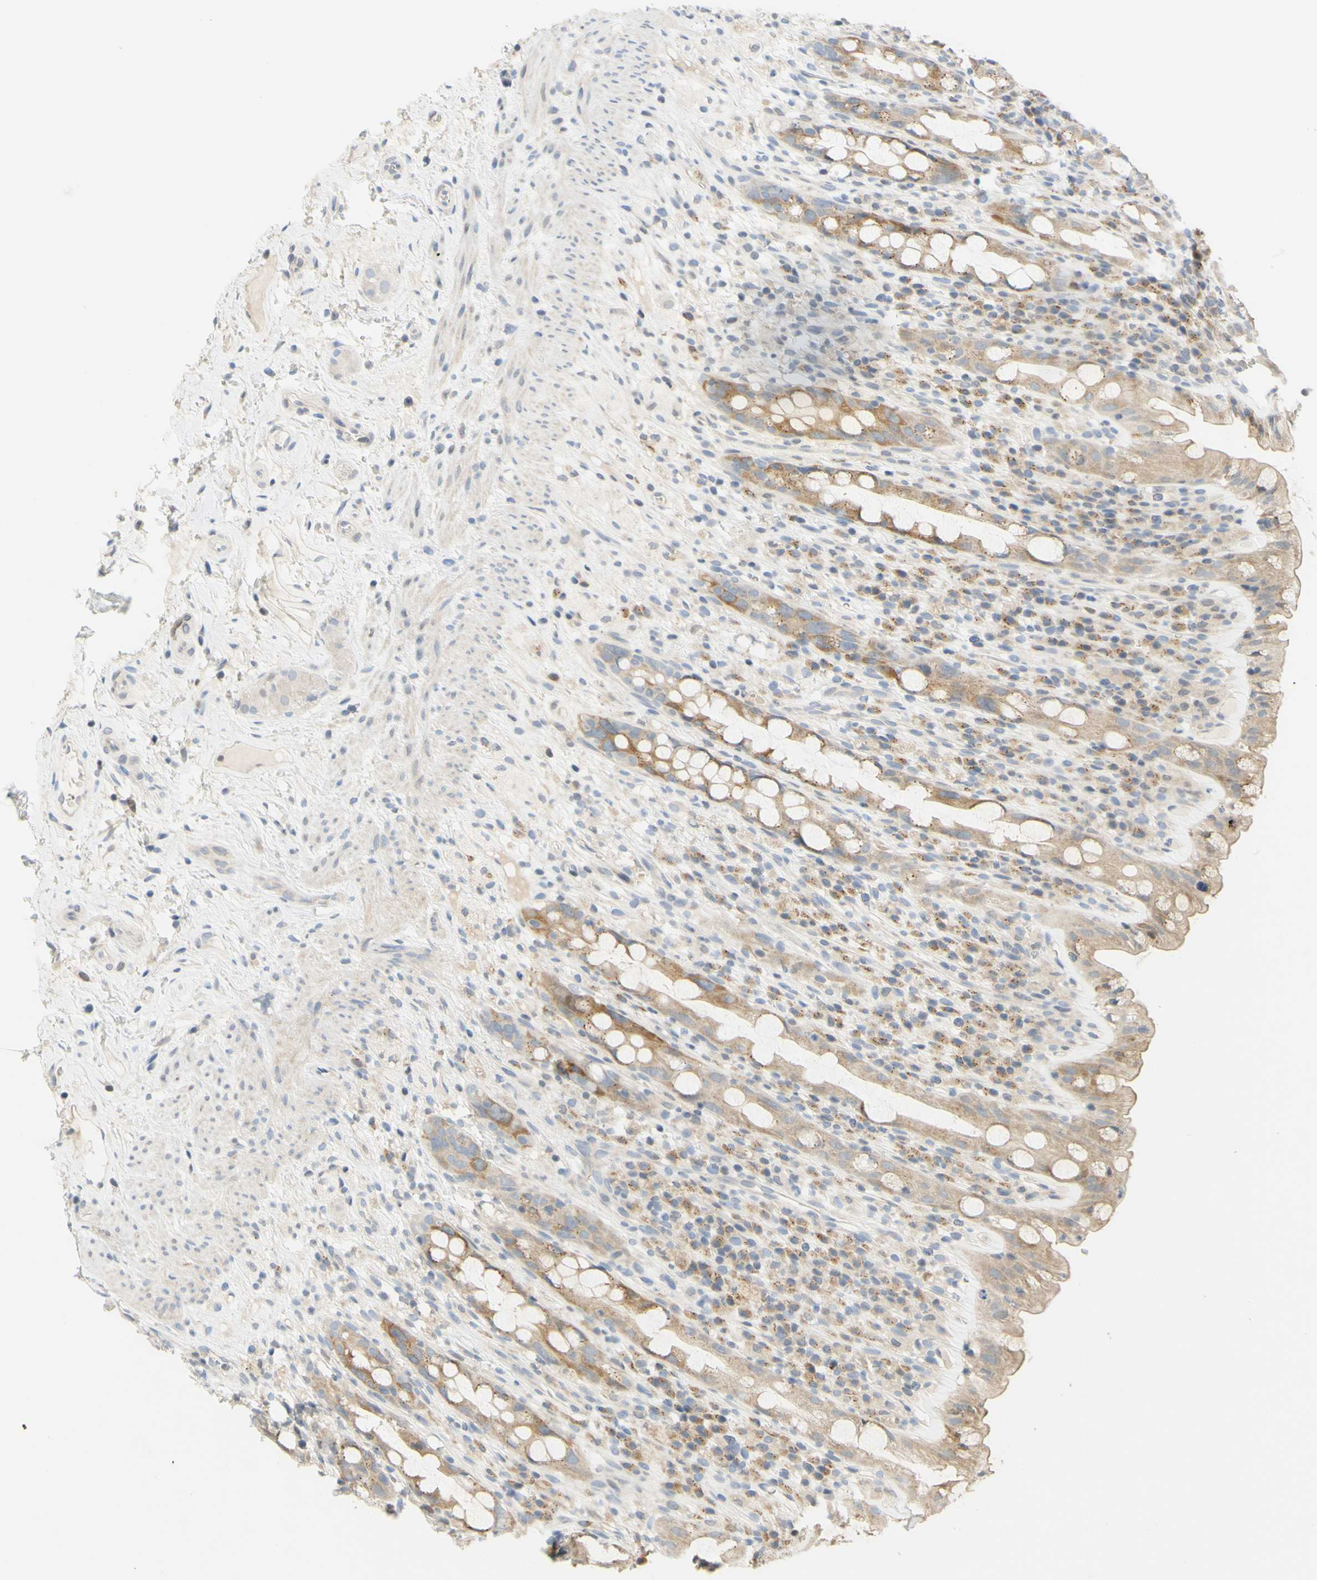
{"staining": {"intensity": "weak", "quantity": ">75%", "location": "cytoplasmic/membranous"}, "tissue": "rectum", "cell_type": "Glandular cells", "image_type": "normal", "snomed": [{"axis": "morphology", "description": "Normal tissue, NOS"}, {"axis": "topography", "description": "Rectum"}], "caption": "The histopathology image reveals immunohistochemical staining of unremarkable rectum. There is weak cytoplasmic/membranous expression is seen in approximately >75% of glandular cells. The protein is shown in brown color, while the nuclei are stained blue.", "gene": "CCNB2", "patient": {"sex": "male", "age": 44}}